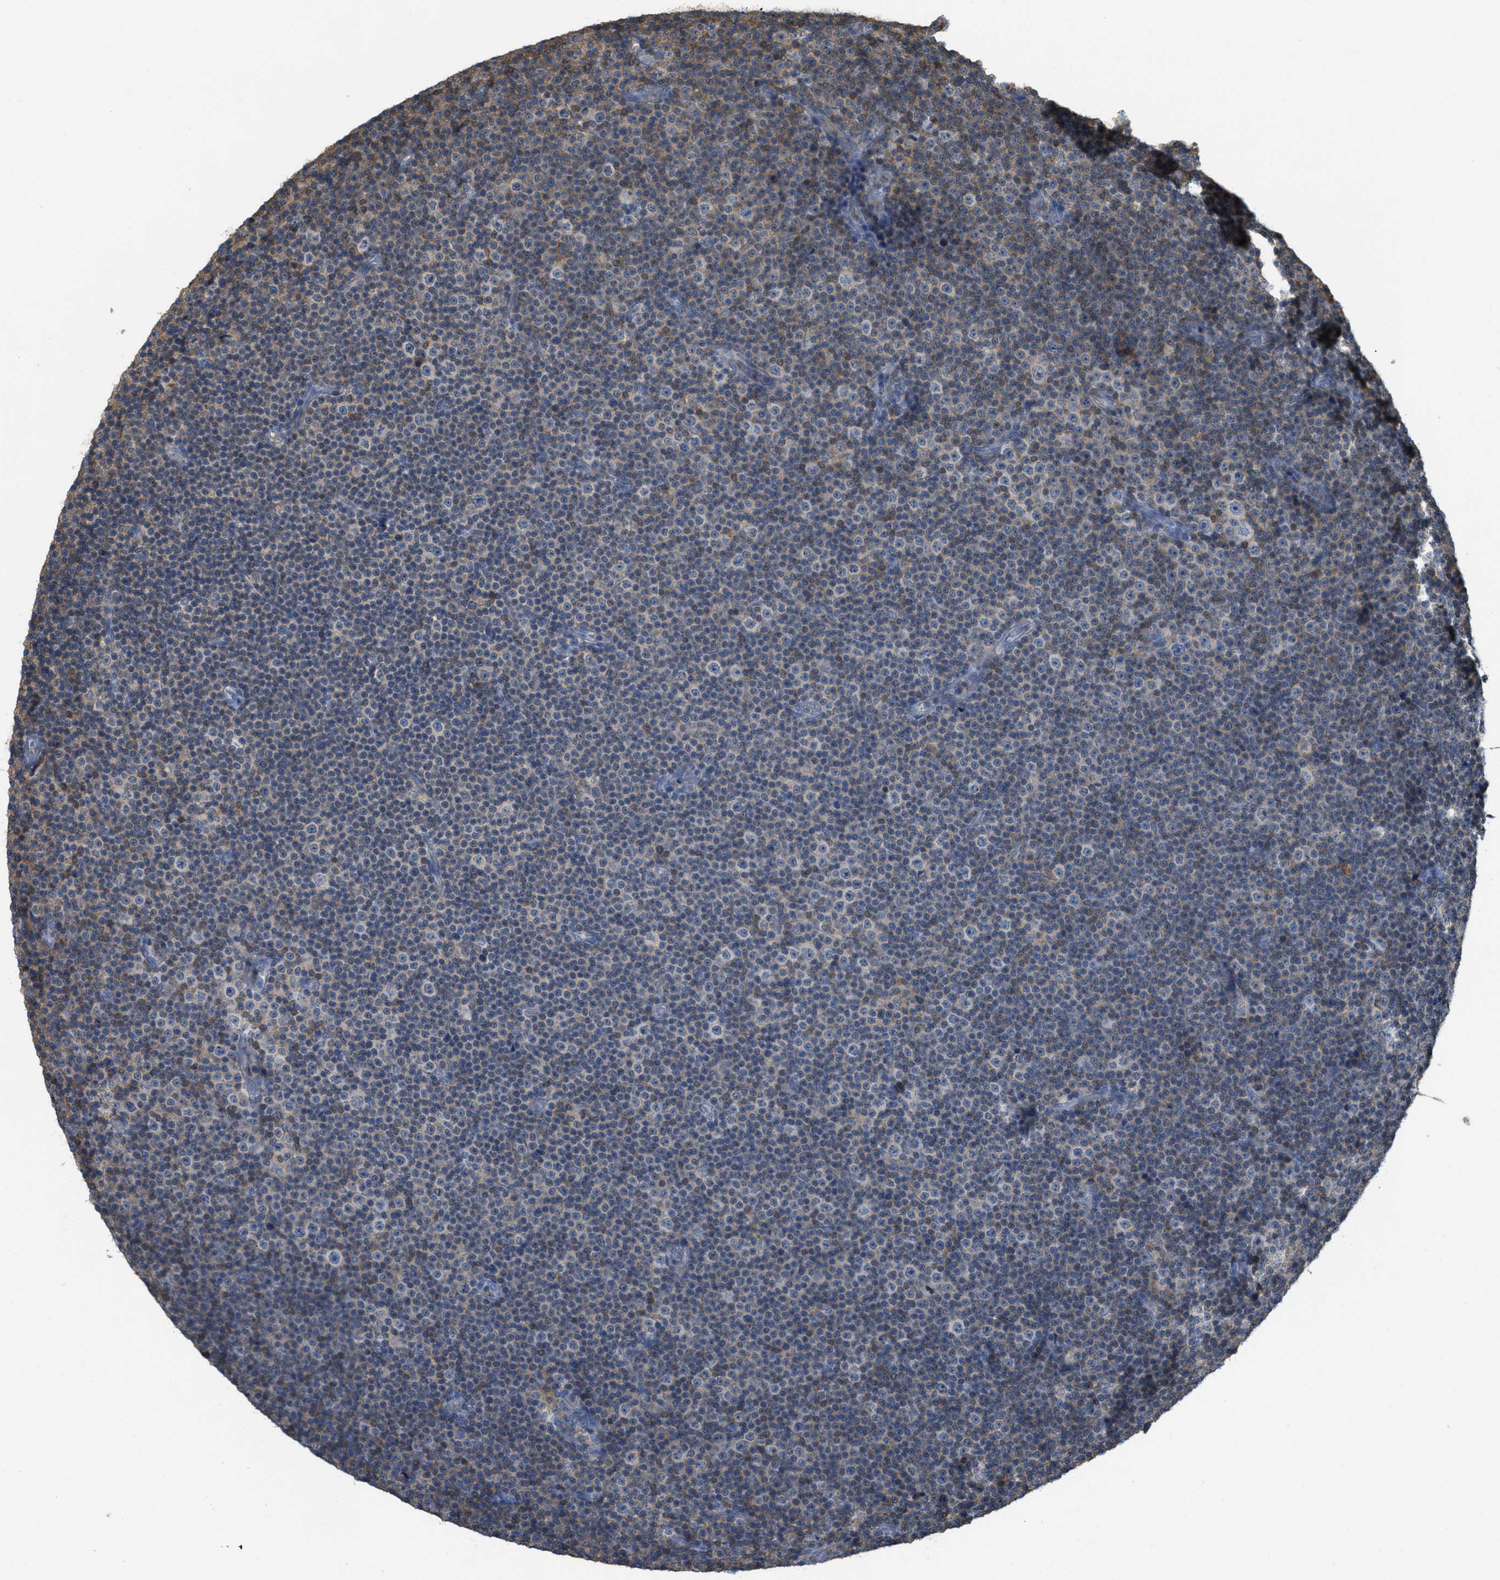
{"staining": {"intensity": "weak", "quantity": "<25%", "location": "cytoplasmic/membranous"}, "tissue": "lymphoma", "cell_type": "Tumor cells", "image_type": "cancer", "snomed": [{"axis": "morphology", "description": "Malignant lymphoma, non-Hodgkin's type, Low grade"}, {"axis": "topography", "description": "Lymph node"}], "caption": "Histopathology image shows no significant protein expression in tumor cells of low-grade malignant lymphoma, non-Hodgkin's type.", "gene": "GRIK2", "patient": {"sex": "female", "age": 67}}